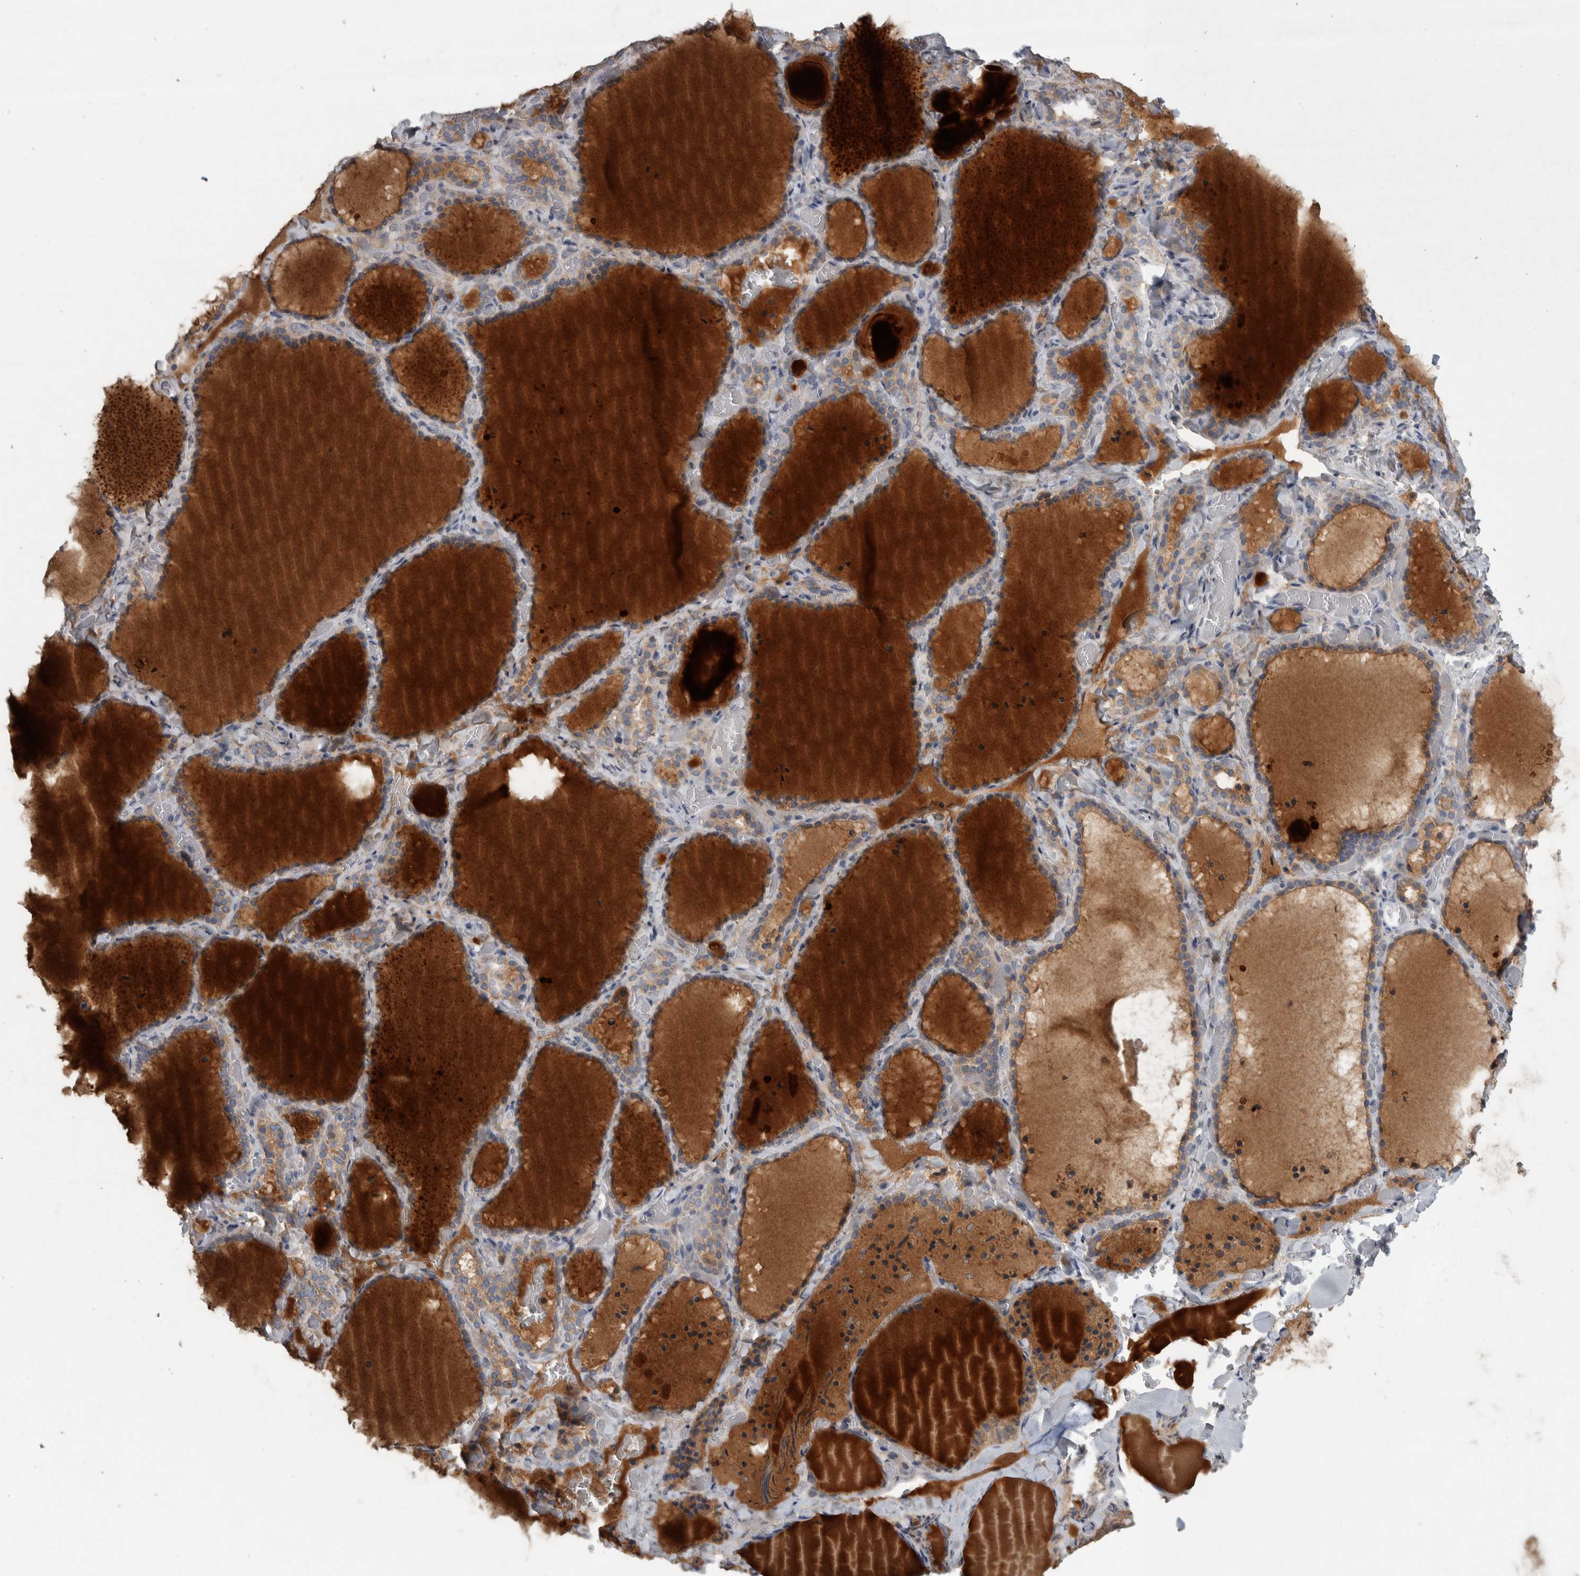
{"staining": {"intensity": "moderate", "quantity": ">75%", "location": "cytoplasmic/membranous"}, "tissue": "thyroid gland", "cell_type": "Glandular cells", "image_type": "normal", "snomed": [{"axis": "morphology", "description": "Normal tissue, NOS"}, {"axis": "topography", "description": "Thyroid gland"}], "caption": "An immunohistochemistry histopathology image of benign tissue is shown. Protein staining in brown highlights moderate cytoplasmic/membranous positivity in thyroid gland within glandular cells.", "gene": "SIGMAR1", "patient": {"sex": "female", "age": 22}}